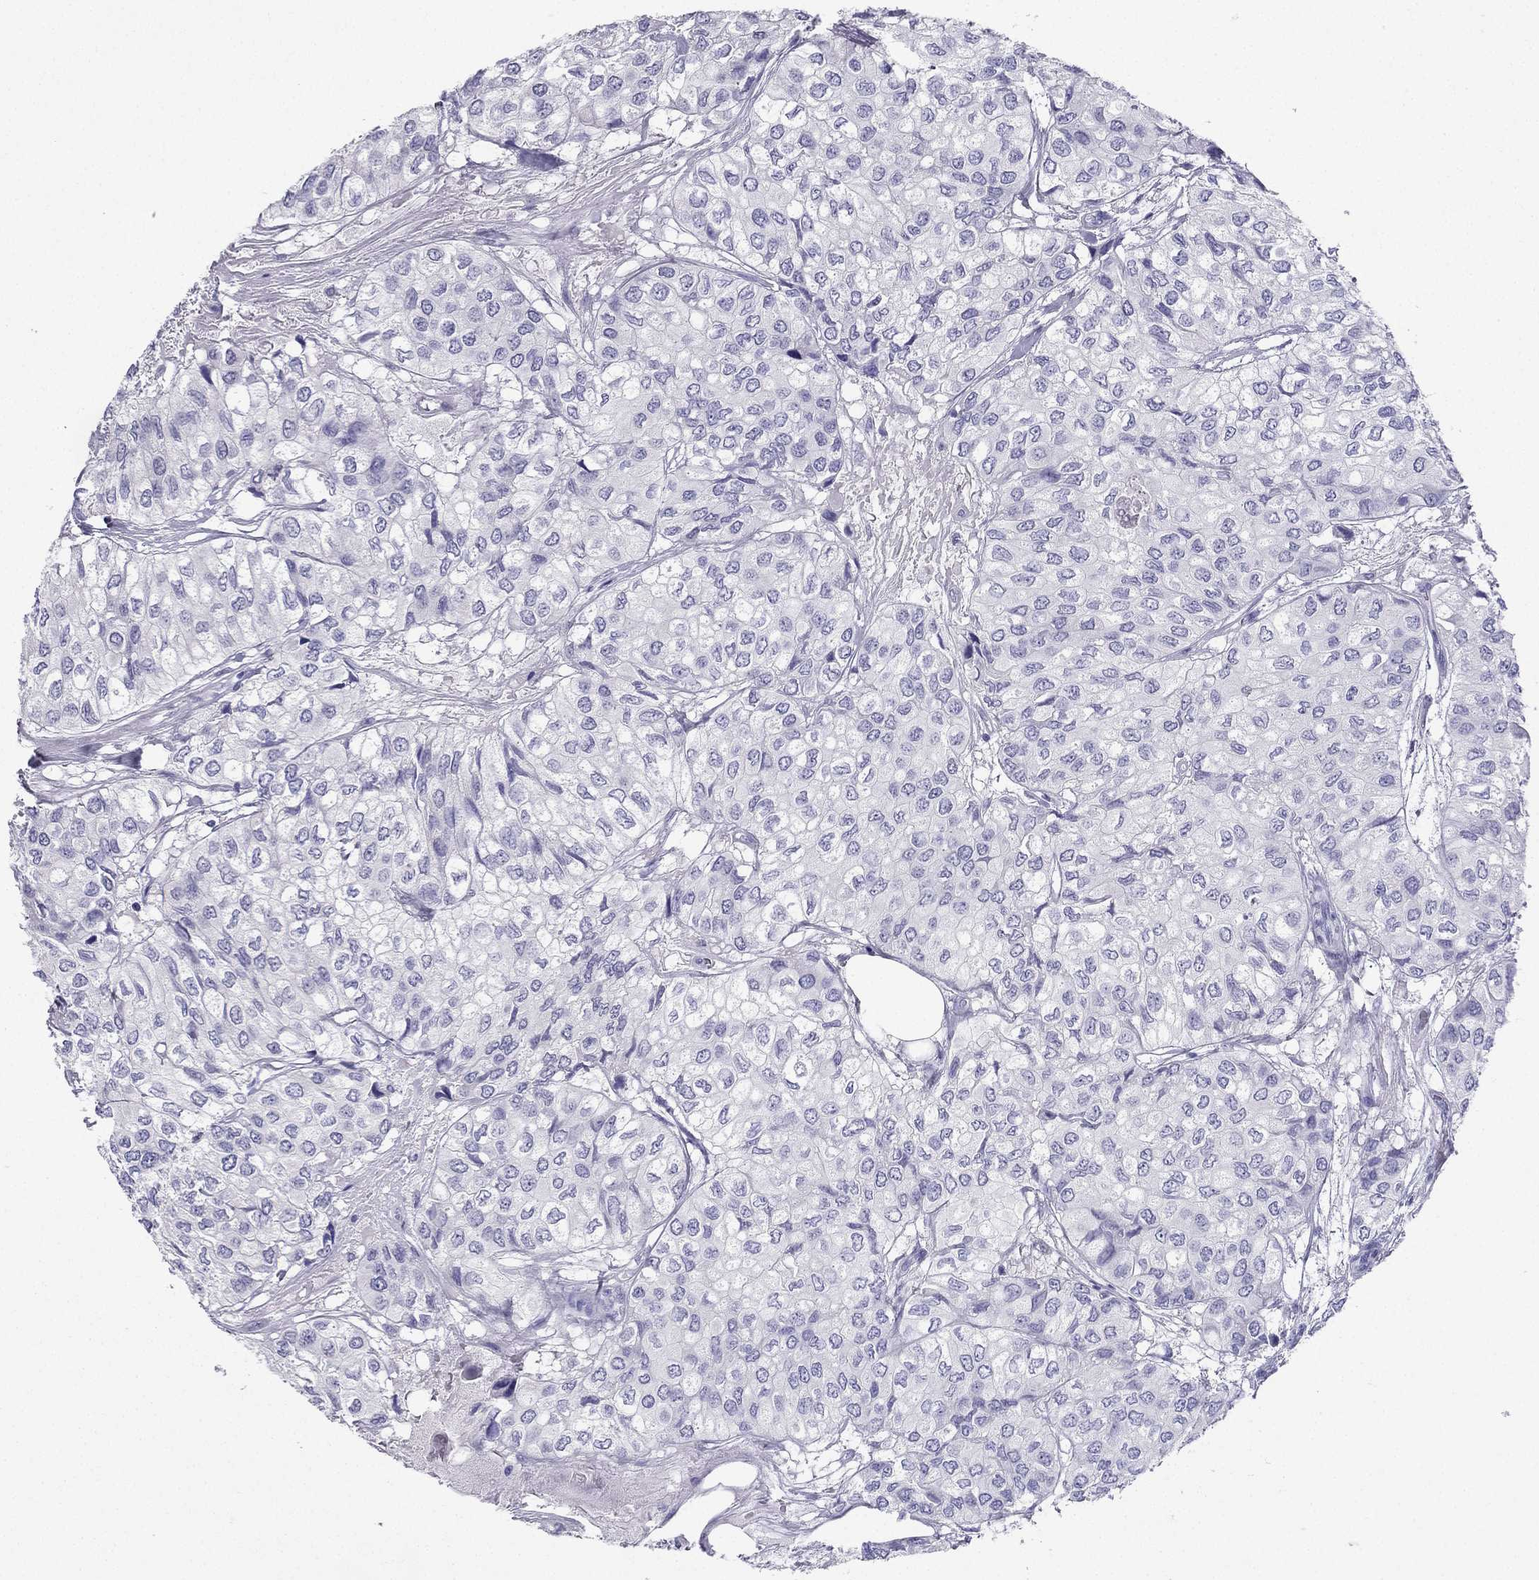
{"staining": {"intensity": "negative", "quantity": "none", "location": "none"}, "tissue": "urothelial cancer", "cell_type": "Tumor cells", "image_type": "cancer", "snomed": [{"axis": "morphology", "description": "Urothelial carcinoma, High grade"}, {"axis": "topography", "description": "Urinary bladder"}], "caption": "This is an immunohistochemistry photomicrograph of urothelial cancer. There is no positivity in tumor cells.", "gene": "NPTX1", "patient": {"sex": "male", "age": 73}}